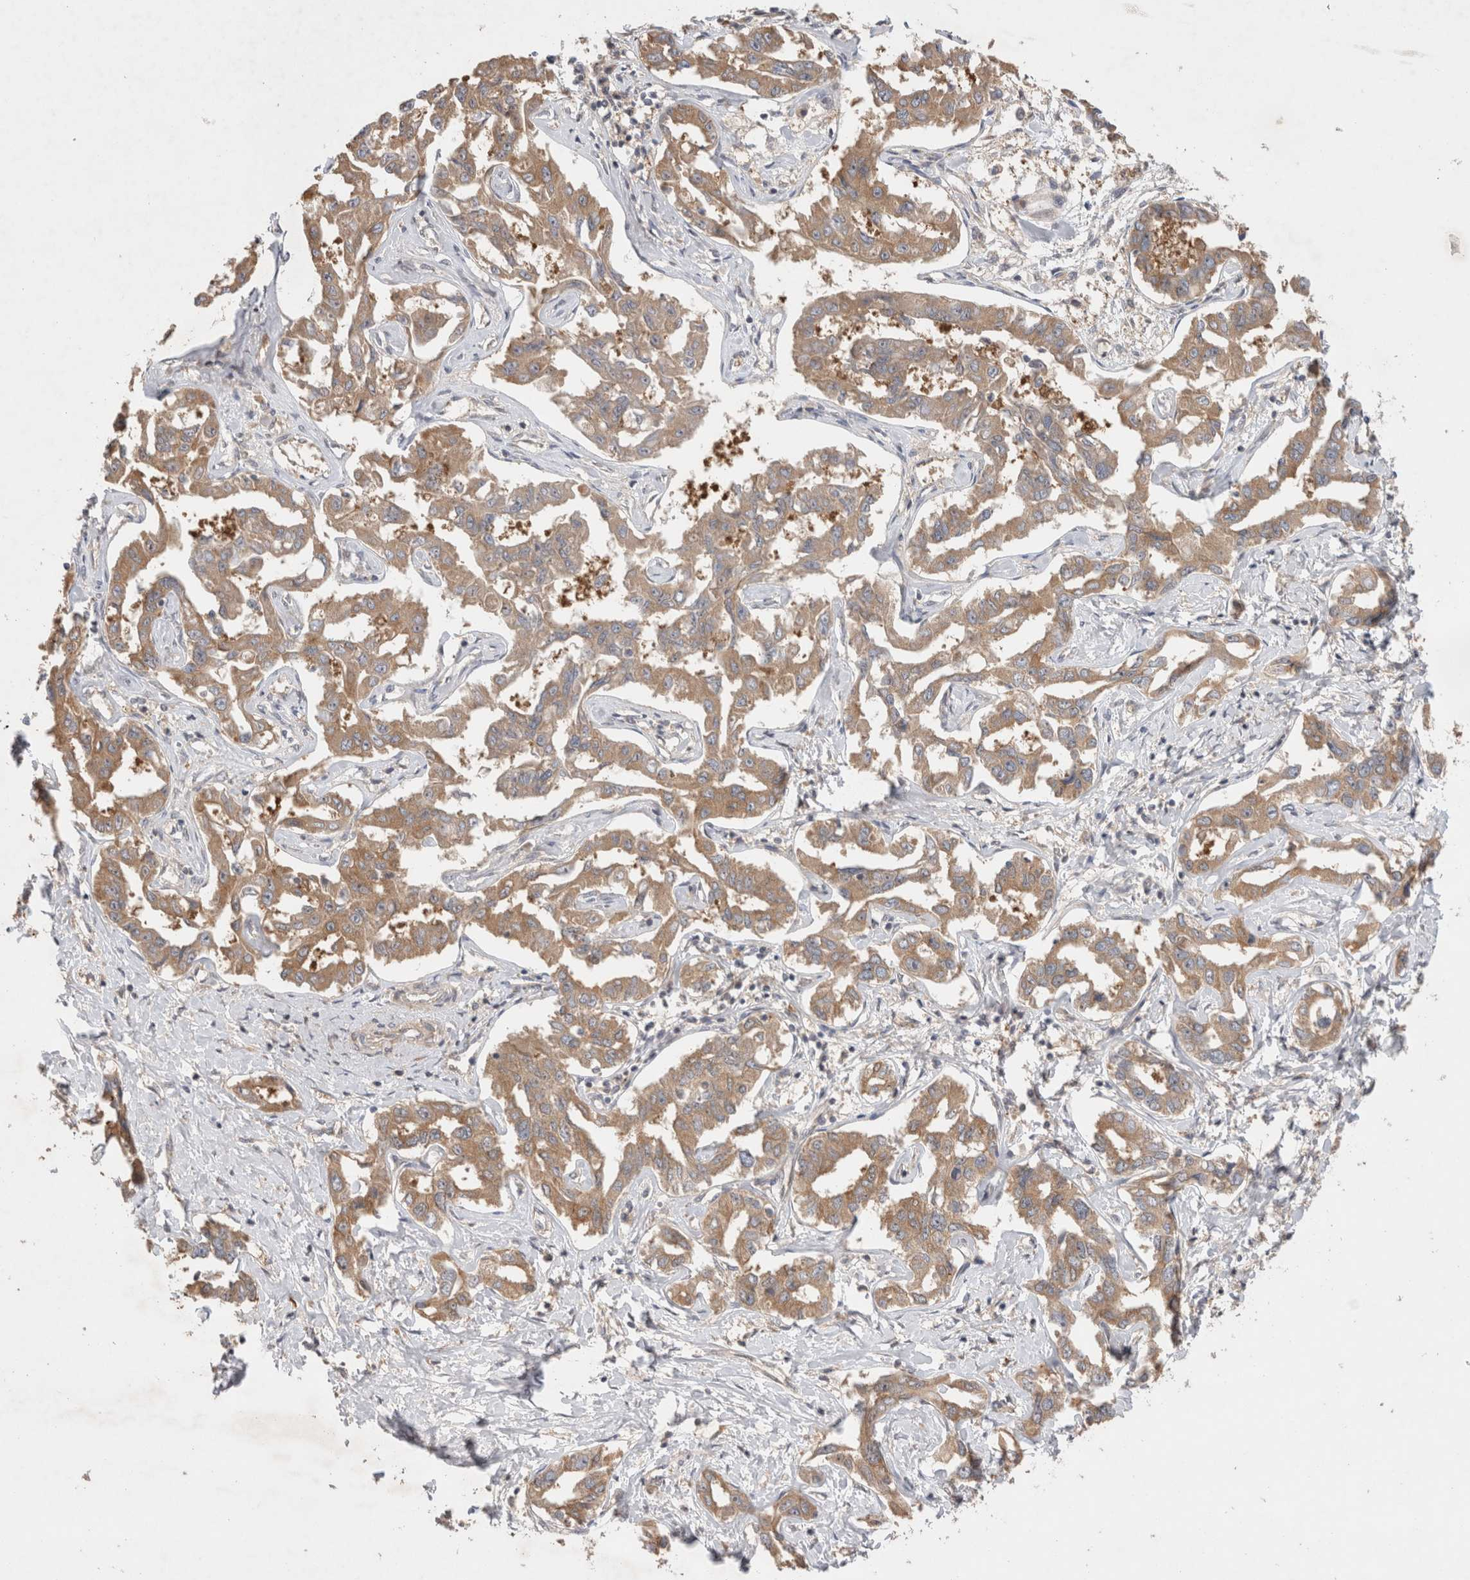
{"staining": {"intensity": "moderate", "quantity": ">75%", "location": "cytoplasmic/membranous"}, "tissue": "liver cancer", "cell_type": "Tumor cells", "image_type": "cancer", "snomed": [{"axis": "morphology", "description": "Cholangiocarcinoma"}, {"axis": "topography", "description": "Liver"}], "caption": "DAB immunohistochemical staining of human cholangiocarcinoma (liver) shows moderate cytoplasmic/membranous protein positivity in about >75% of tumor cells. (Brightfield microscopy of DAB IHC at high magnification).", "gene": "SLC29A1", "patient": {"sex": "male", "age": 59}}